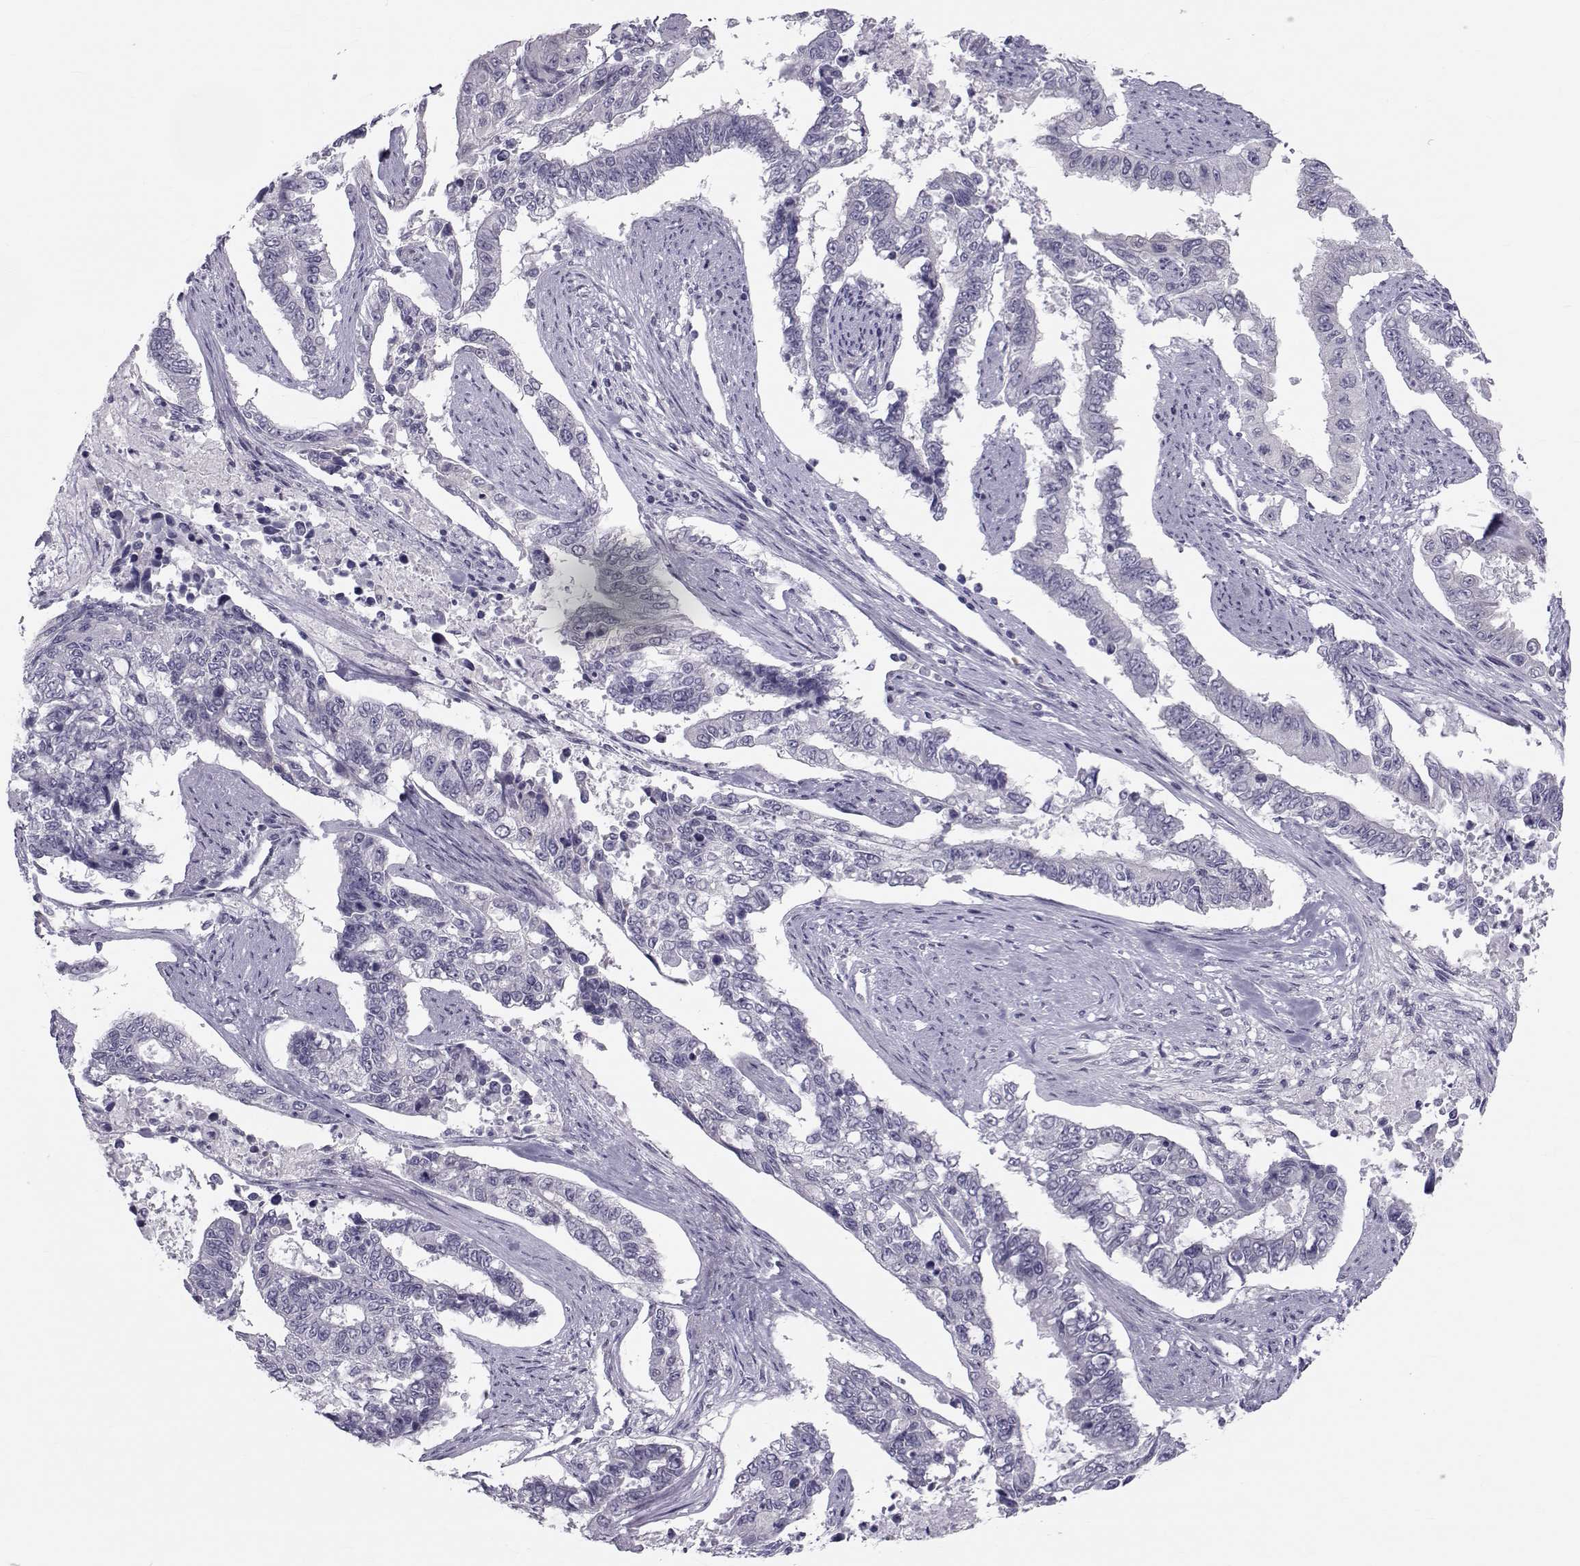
{"staining": {"intensity": "negative", "quantity": "none", "location": "none"}, "tissue": "endometrial cancer", "cell_type": "Tumor cells", "image_type": "cancer", "snomed": [{"axis": "morphology", "description": "Adenocarcinoma, NOS"}, {"axis": "topography", "description": "Uterus"}], "caption": "Adenocarcinoma (endometrial) stained for a protein using IHC exhibits no expression tumor cells.", "gene": "GARIN3", "patient": {"sex": "female", "age": 59}}